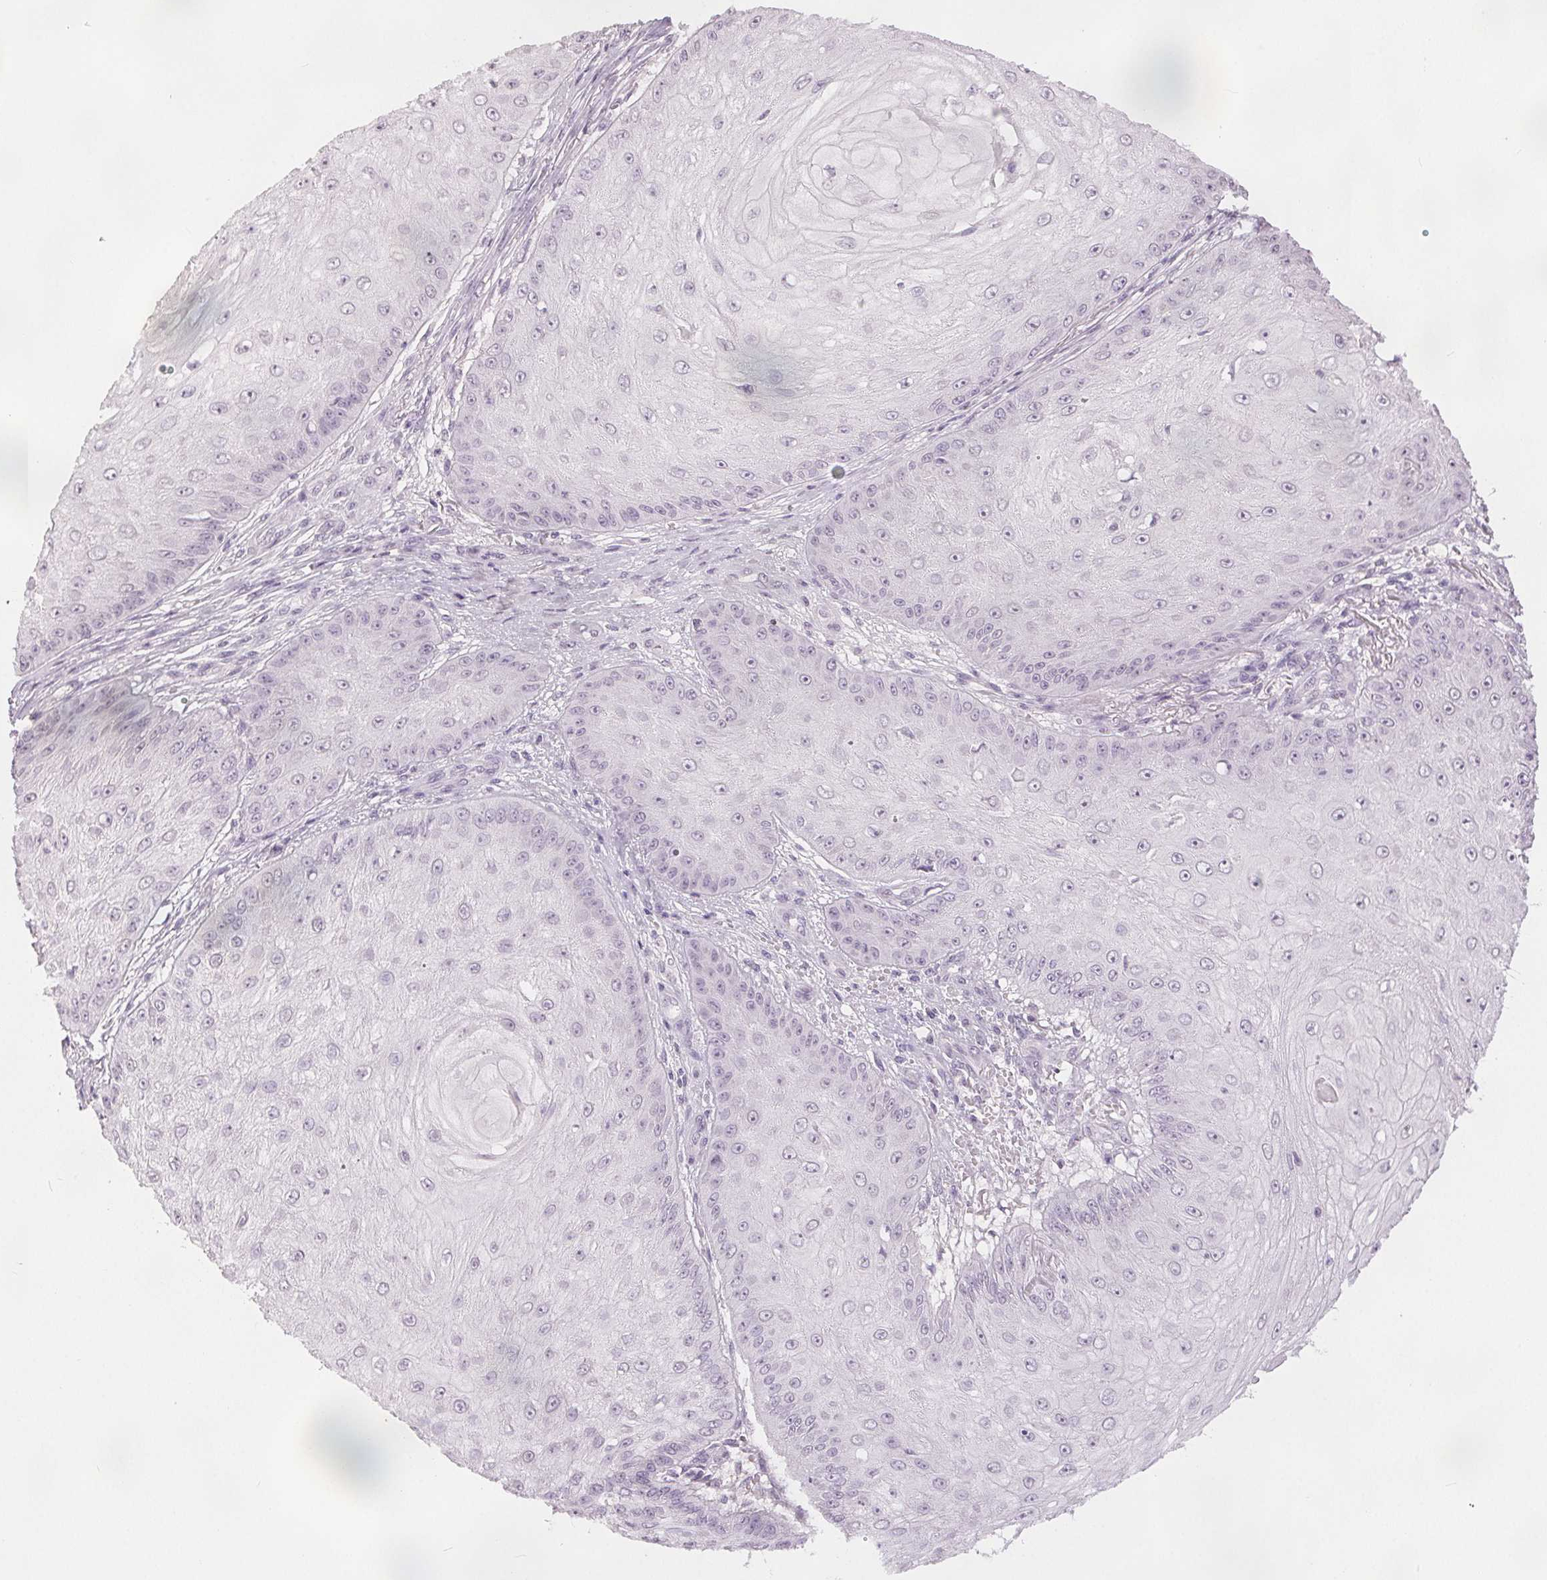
{"staining": {"intensity": "negative", "quantity": "none", "location": "none"}, "tissue": "skin cancer", "cell_type": "Tumor cells", "image_type": "cancer", "snomed": [{"axis": "morphology", "description": "Squamous cell carcinoma, NOS"}, {"axis": "topography", "description": "Skin"}], "caption": "An image of skin cancer stained for a protein reveals no brown staining in tumor cells.", "gene": "SLC27A5", "patient": {"sex": "male", "age": 70}}